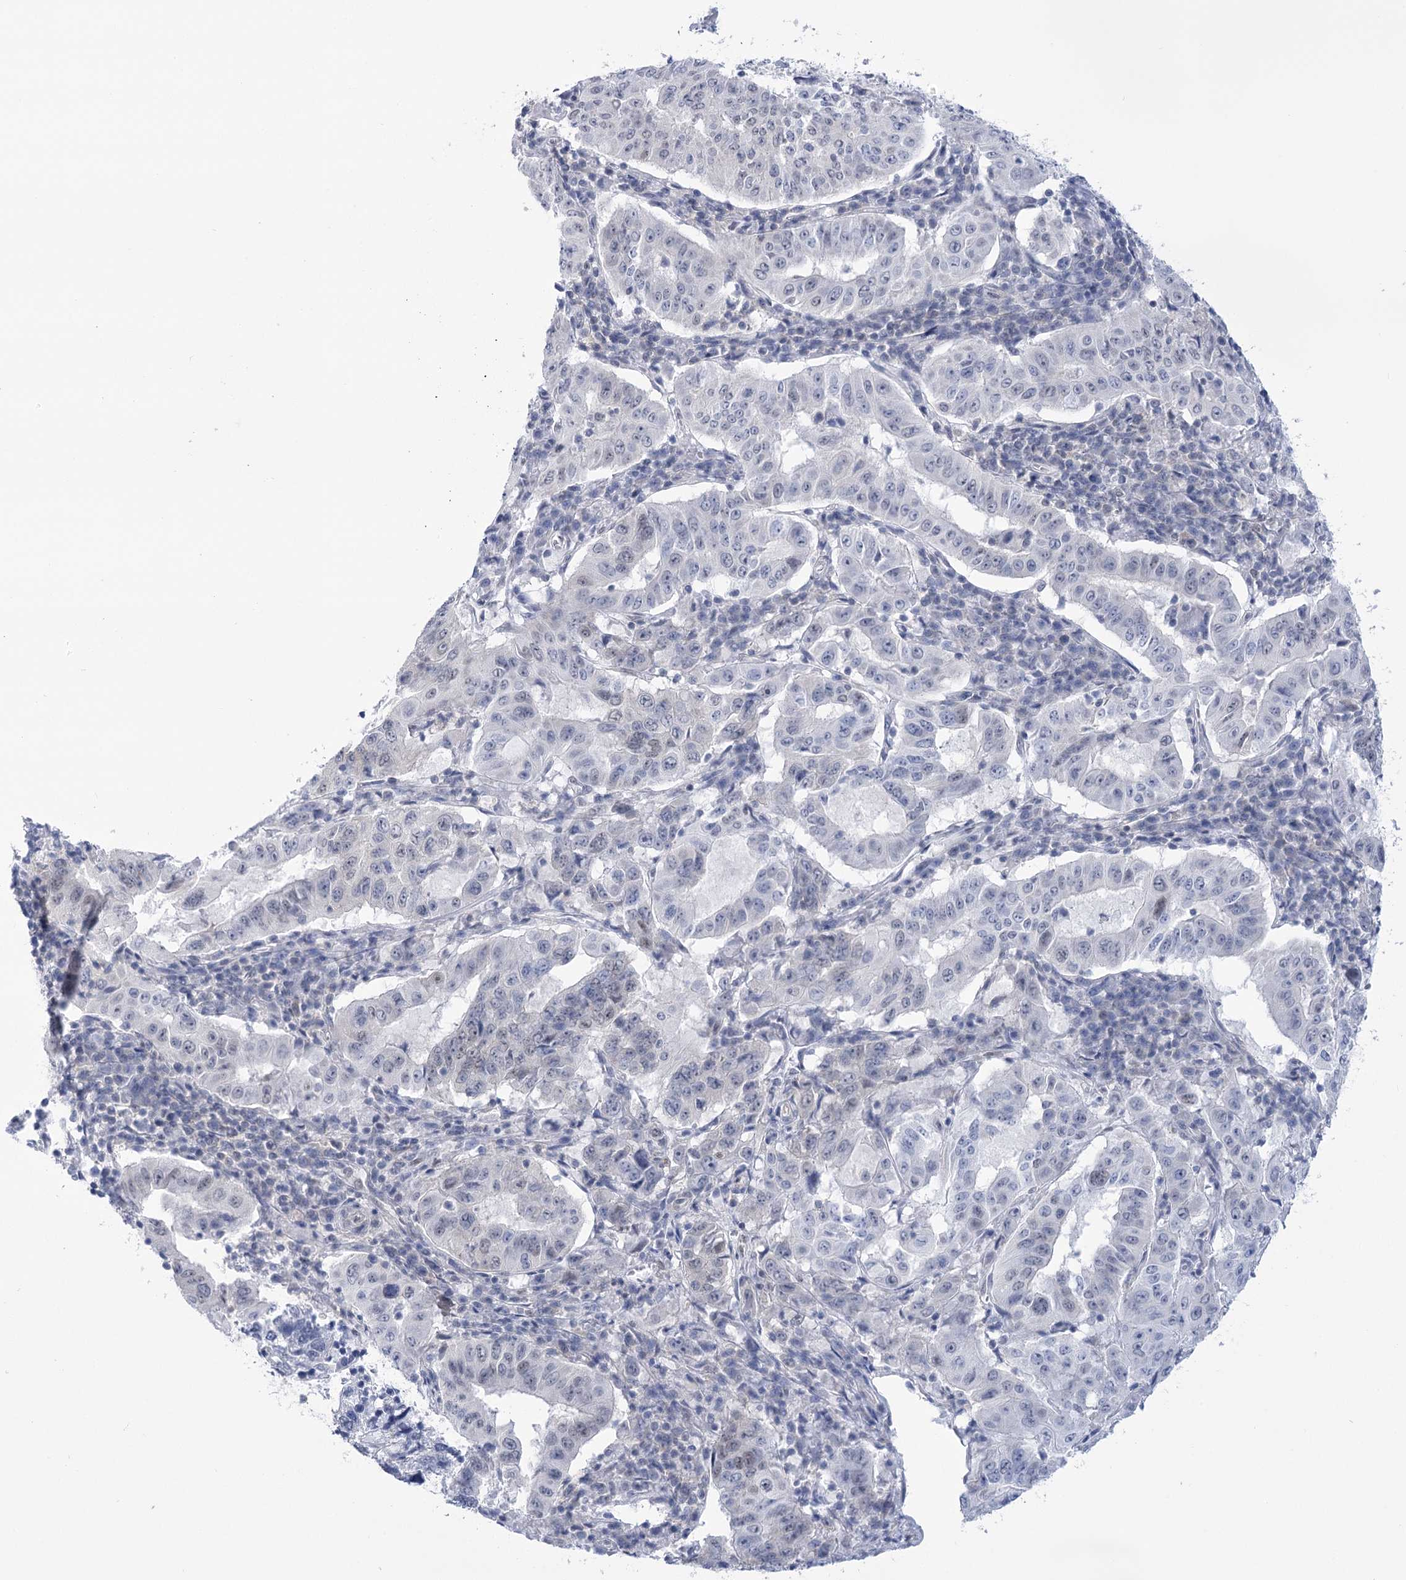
{"staining": {"intensity": "negative", "quantity": "none", "location": "none"}, "tissue": "pancreatic cancer", "cell_type": "Tumor cells", "image_type": "cancer", "snomed": [{"axis": "morphology", "description": "Adenocarcinoma, NOS"}, {"axis": "topography", "description": "Pancreas"}], "caption": "High power microscopy image of an immunohistochemistry (IHC) histopathology image of pancreatic cancer (adenocarcinoma), revealing no significant positivity in tumor cells. Nuclei are stained in blue.", "gene": "HNRNPA0", "patient": {"sex": "male", "age": 63}}